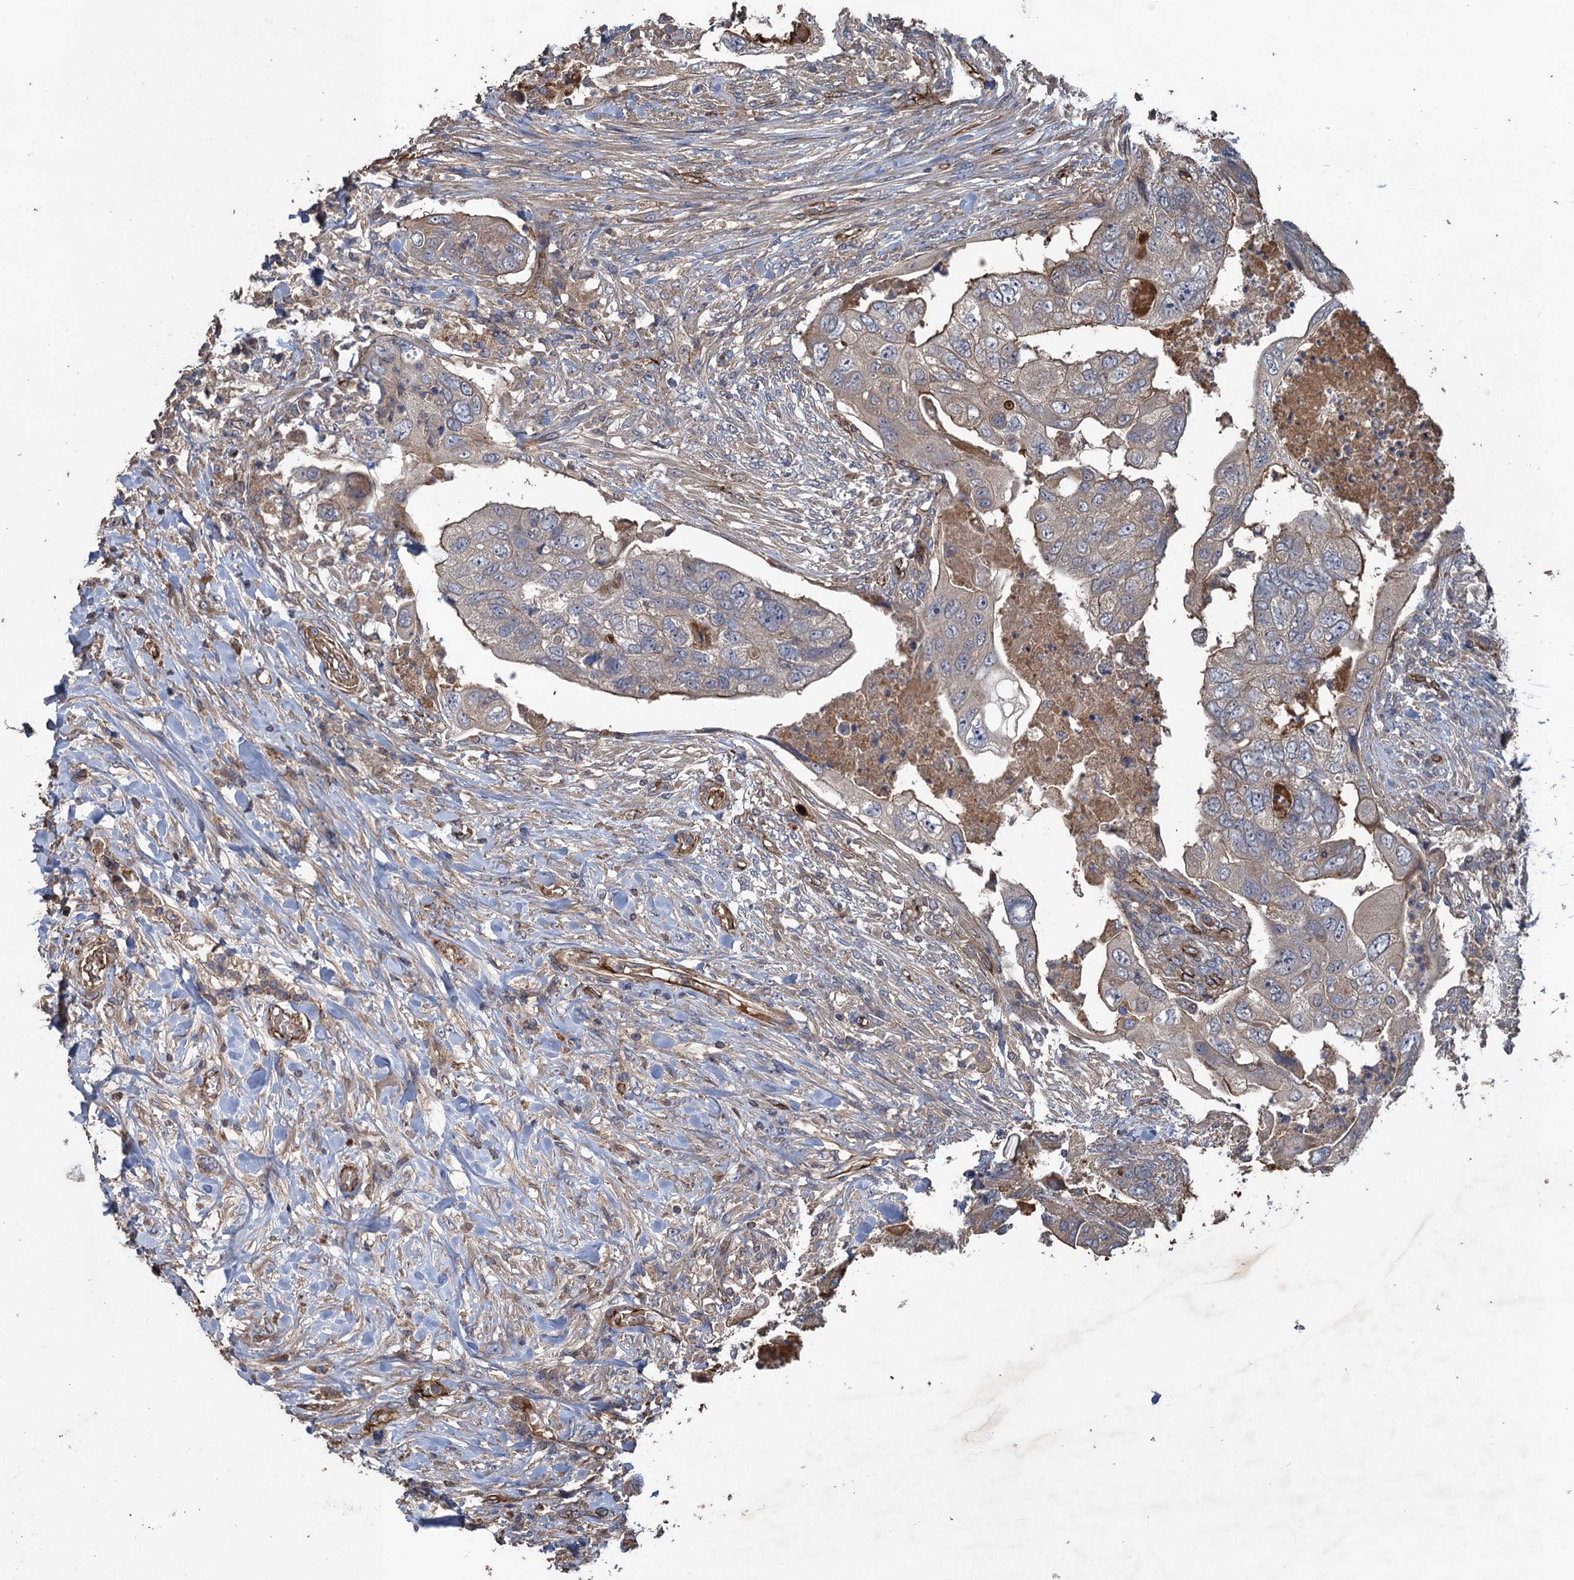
{"staining": {"intensity": "negative", "quantity": "none", "location": "none"}, "tissue": "colorectal cancer", "cell_type": "Tumor cells", "image_type": "cancer", "snomed": [{"axis": "morphology", "description": "Adenocarcinoma, NOS"}, {"axis": "topography", "description": "Rectum"}], "caption": "DAB (3,3'-diaminobenzidine) immunohistochemical staining of human adenocarcinoma (colorectal) exhibits no significant positivity in tumor cells.", "gene": "TXNDC11", "patient": {"sex": "male", "age": 63}}